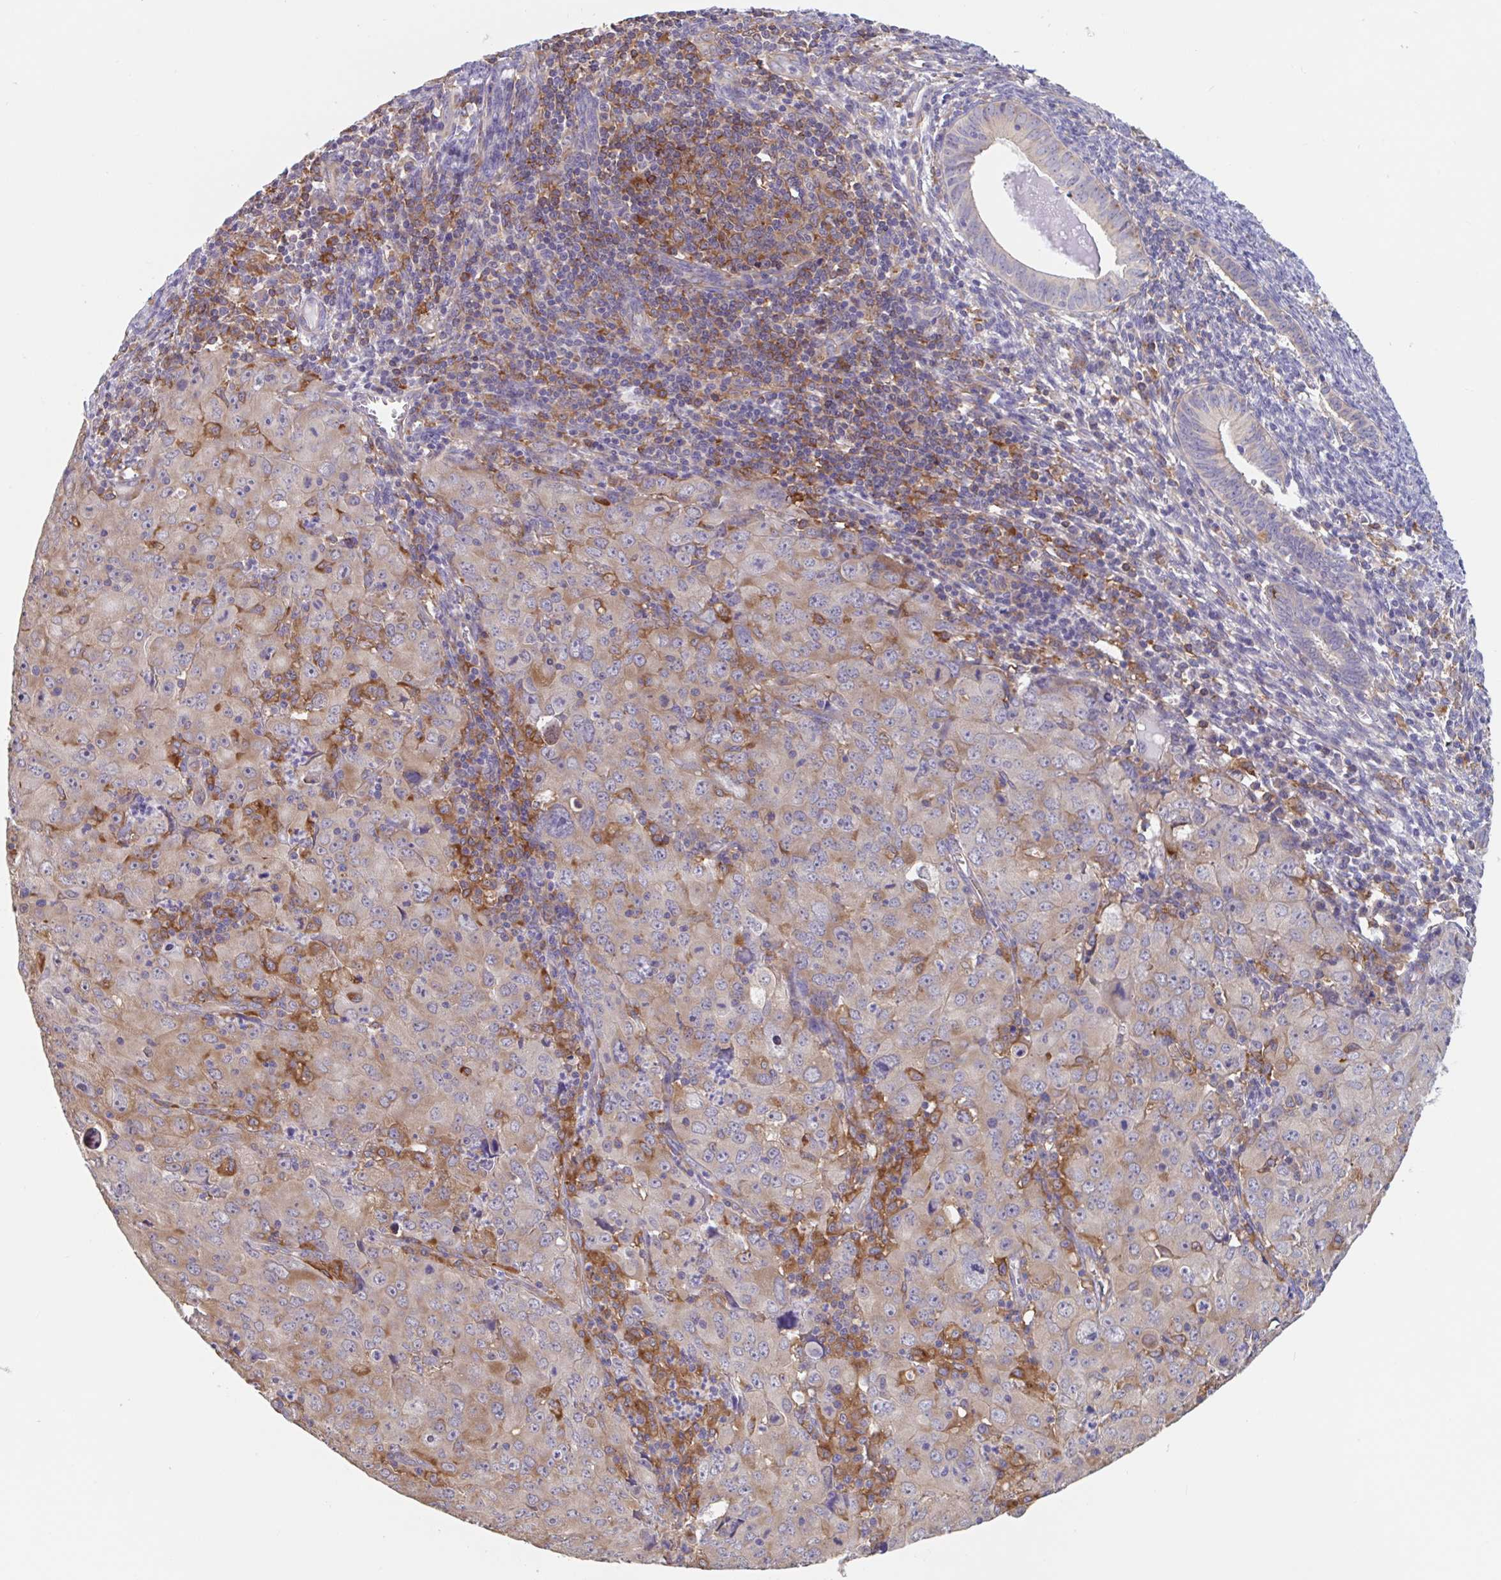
{"staining": {"intensity": "weak", "quantity": "<25%", "location": "cytoplasmic/membranous"}, "tissue": "cervical cancer", "cell_type": "Tumor cells", "image_type": "cancer", "snomed": [{"axis": "morphology", "description": "Adenocarcinoma, NOS"}, {"axis": "topography", "description": "Cervix"}], "caption": "DAB (3,3'-diaminobenzidine) immunohistochemical staining of adenocarcinoma (cervical) shows no significant expression in tumor cells.", "gene": "SNX8", "patient": {"sex": "female", "age": 56}}